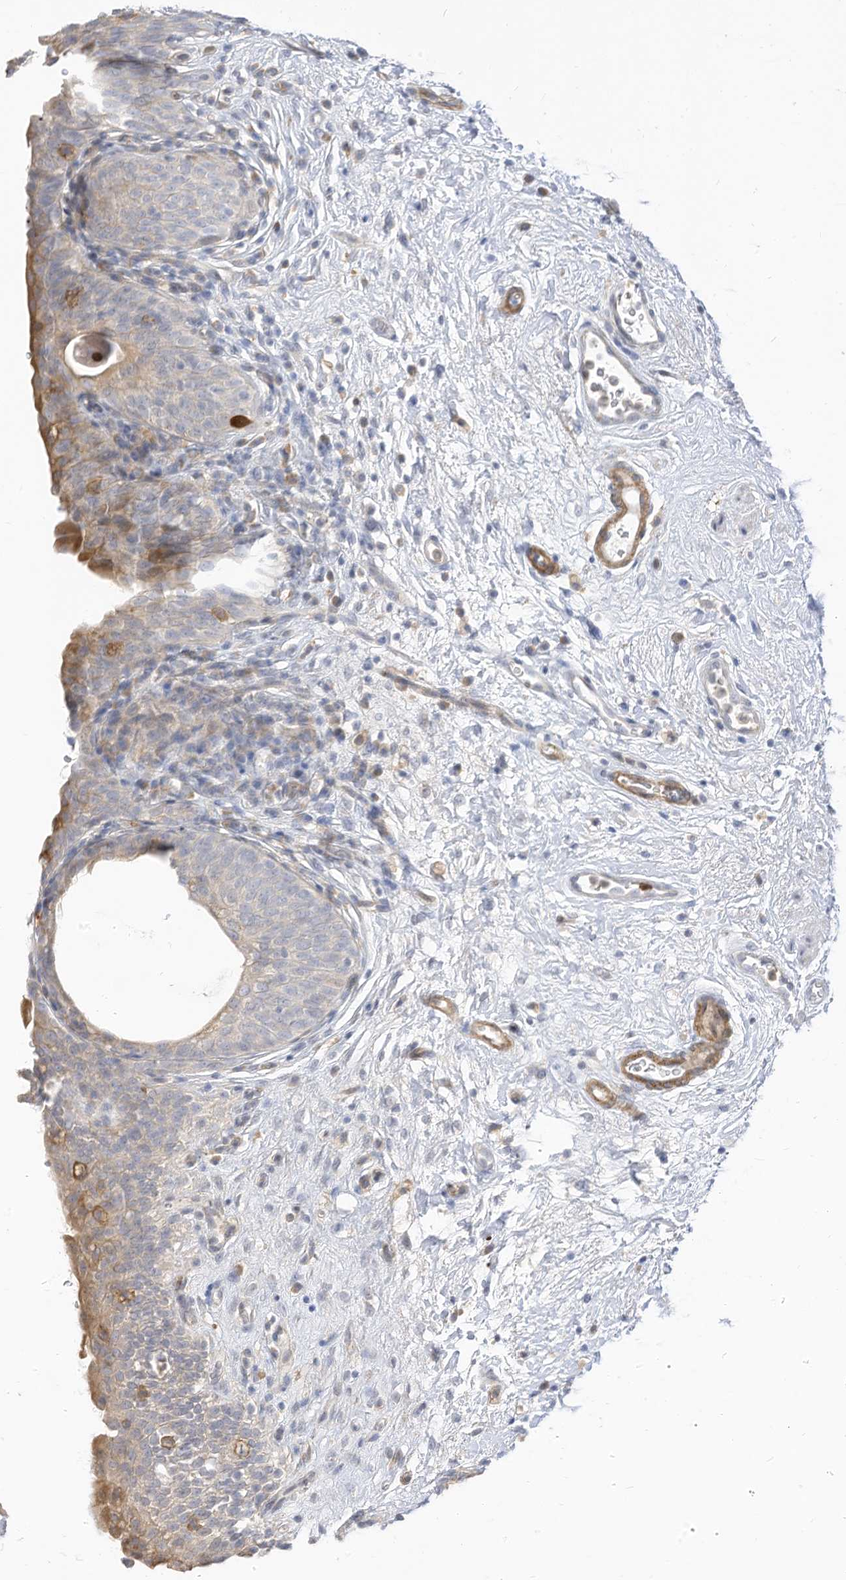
{"staining": {"intensity": "moderate", "quantity": "<25%", "location": "cytoplasmic/membranous"}, "tissue": "urinary bladder", "cell_type": "Urothelial cells", "image_type": "normal", "snomed": [{"axis": "morphology", "description": "Normal tissue, NOS"}, {"axis": "topography", "description": "Urinary bladder"}], "caption": "Immunohistochemistry of benign urinary bladder reveals low levels of moderate cytoplasmic/membranous positivity in about <25% of urothelial cells.", "gene": "ATP13A1", "patient": {"sex": "male", "age": 83}}